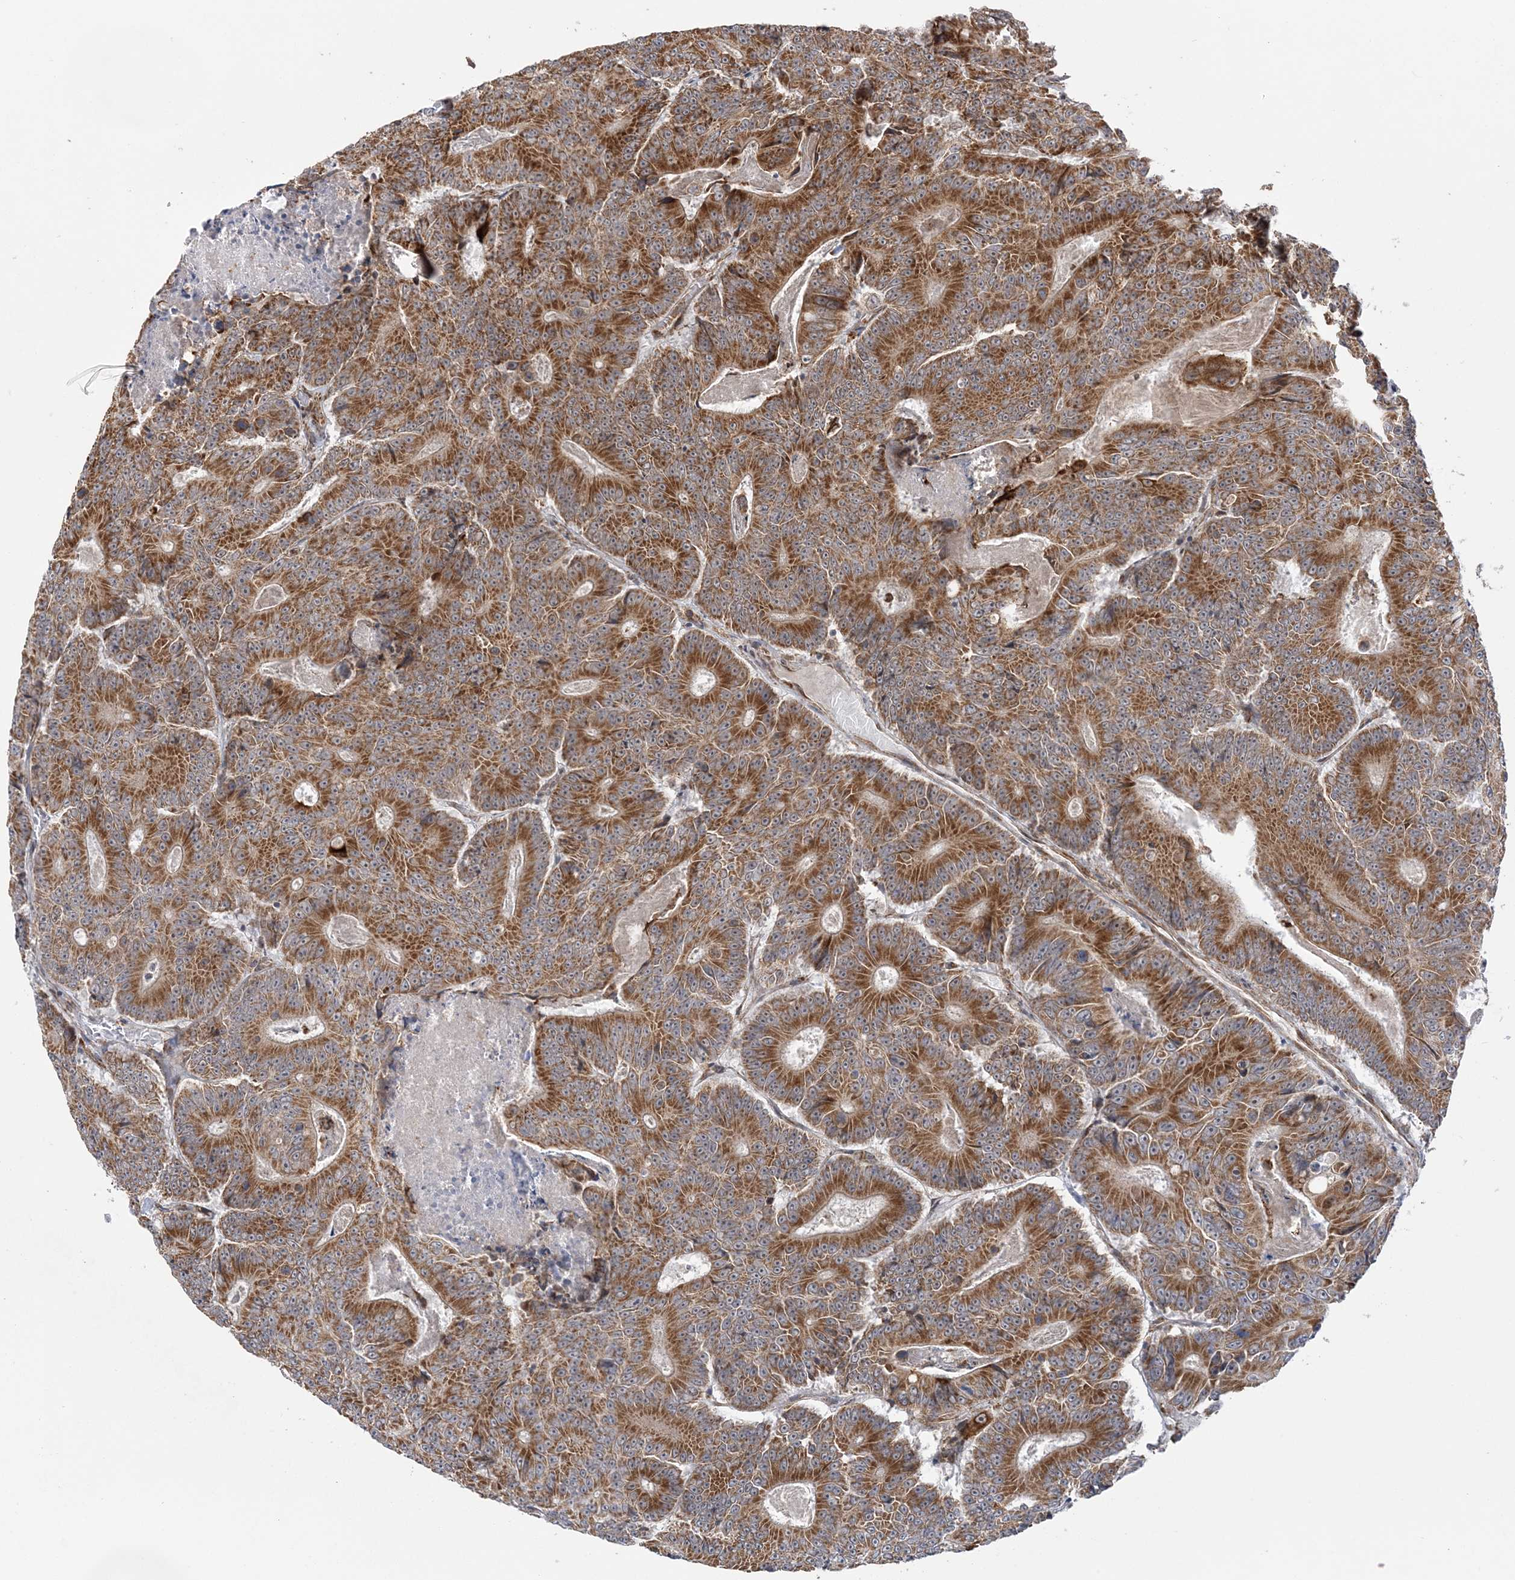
{"staining": {"intensity": "moderate", "quantity": ">75%", "location": "cytoplasmic/membranous"}, "tissue": "colorectal cancer", "cell_type": "Tumor cells", "image_type": "cancer", "snomed": [{"axis": "morphology", "description": "Adenocarcinoma, NOS"}, {"axis": "topography", "description": "Colon"}], "caption": "IHC staining of colorectal cancer (adenocarcinoma), which demonstrates medium levels of moderate cytoplasmic/membranous staining in about >75% of tumor cells indicating moderate cytoplasmic/membranous protein positivity. The staining was performed using DAB (brown) for protein detection and nuclei were counterstained in hematoxylin (blue).", "gene": "MRPL47", "patient": {"sex": "male", "age": 83}}